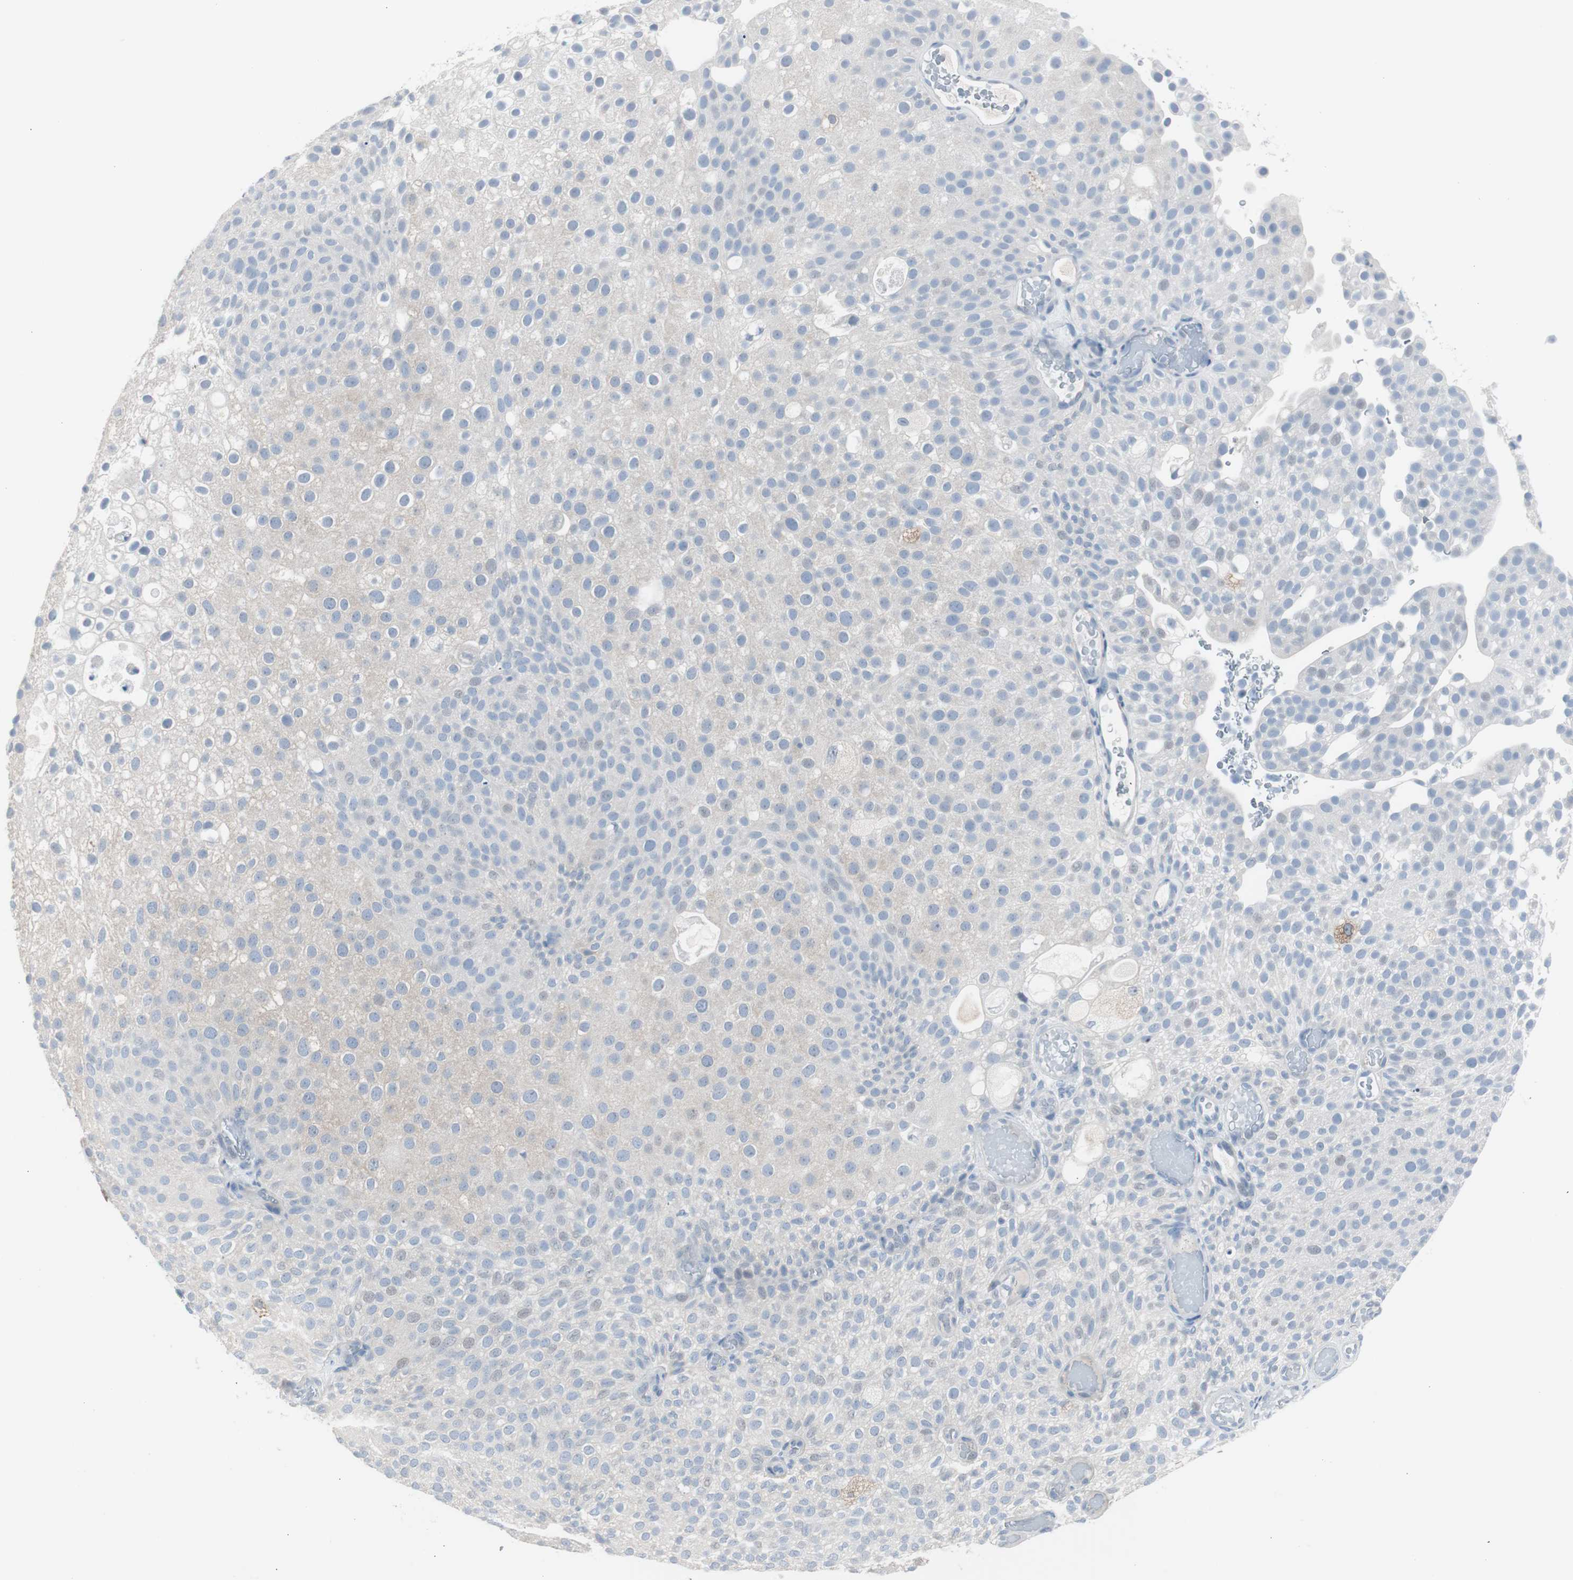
{"staining": {"intensity": "negative", "quantity": "none", "location": "none"}, "tissue": "urothelial cancer", "cell_type": "Tumor cells", "image_type": "cancer", "snomed": [{"axis": "morphology", "description": "Urothelial carcinoma, Low grade"}, {"axis": "topography", "description": "Urinary bladder"}], "caption": "Immunohistochemistry (IHC) of urothelial cancer shows no staining in tumor cells.", "gene": "S100A7", "patient": {"sex": "male", "age": 78}}